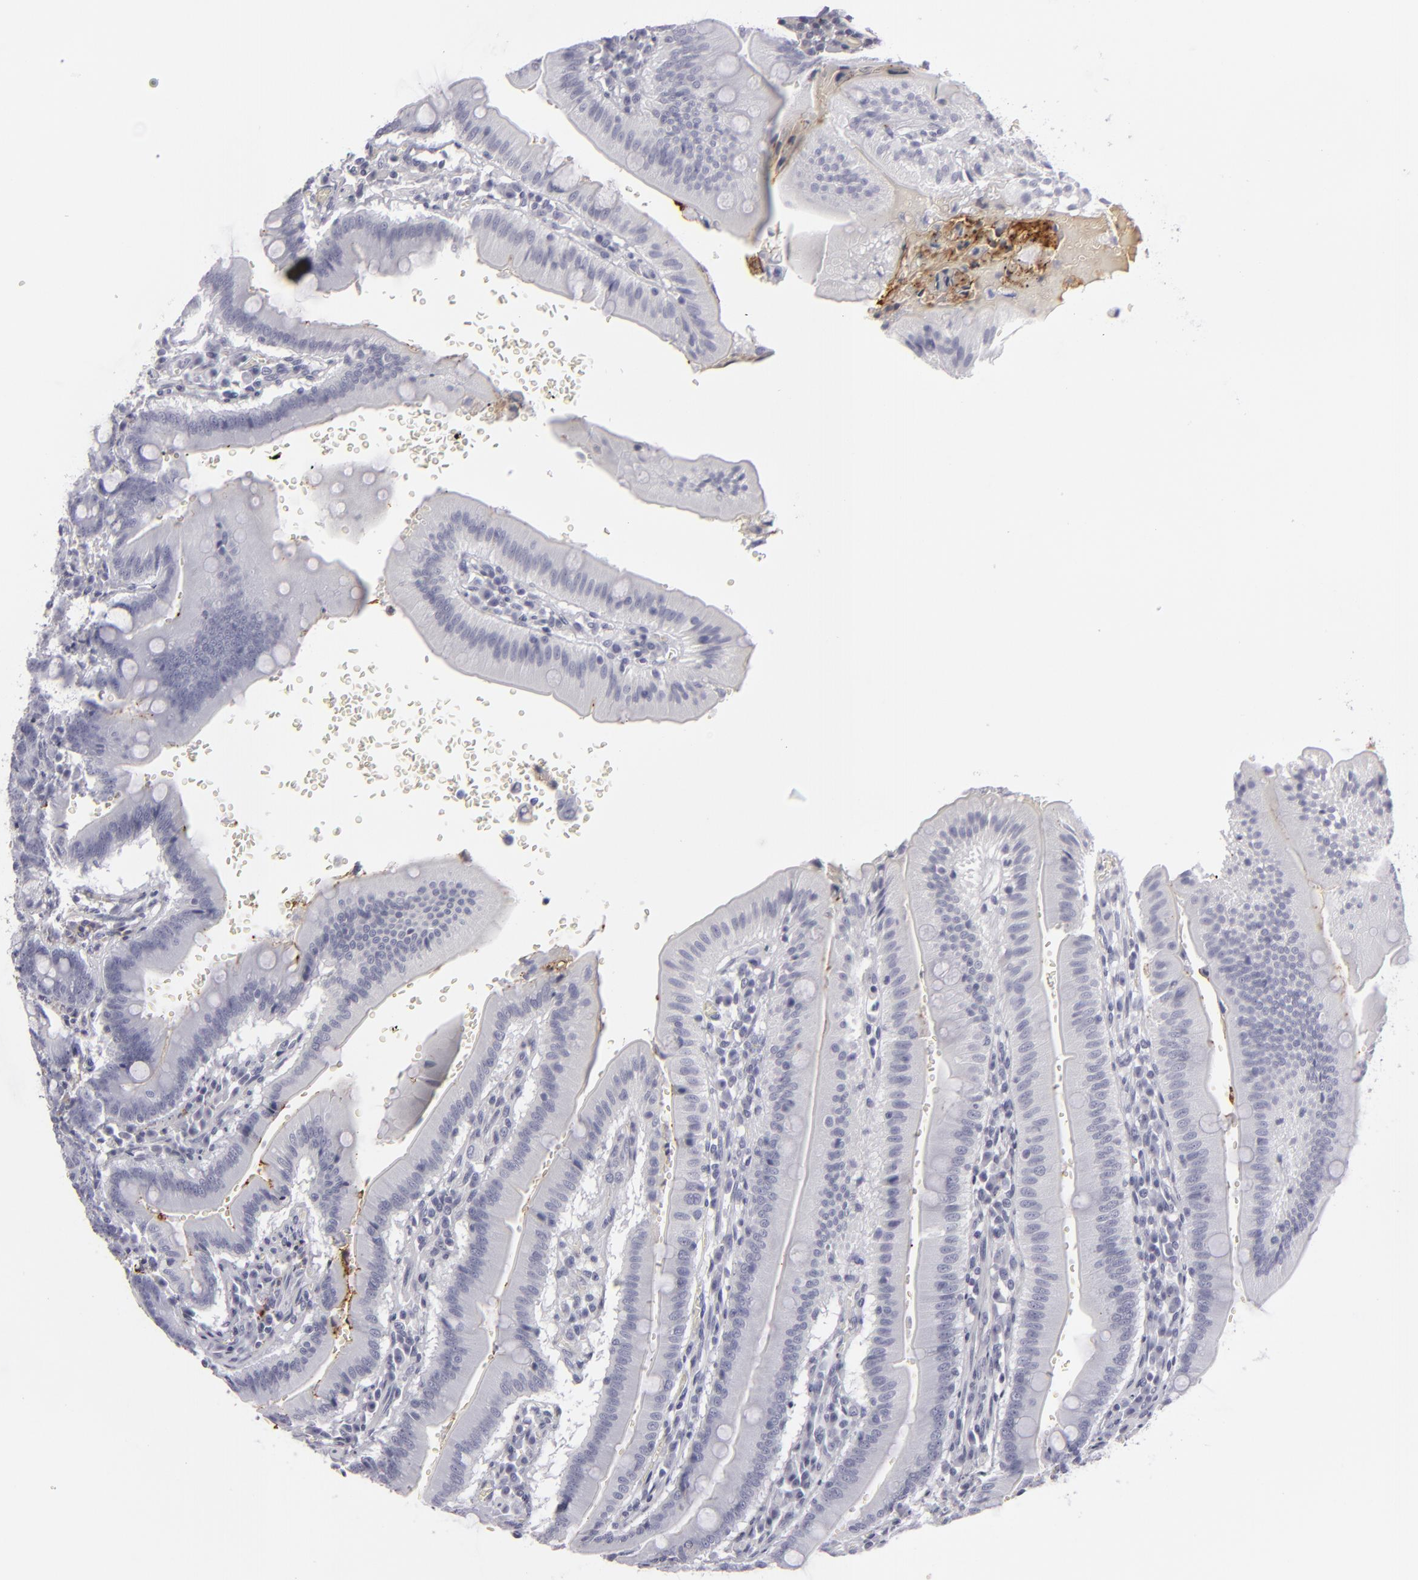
{"staining": {"intensity": "negative", "quantity": "none", "location": "none"}, "tissue": "small intestine", "cell_type": "Glandular cells", "image_type": "normal", "snomed": [{"axis": "morphology", "description": "Normal tissue, NOS"}, {"axis": "topography", "description": "Small intestine"}], "caption": "DAB (3,3'-diaminobenzidine) immunohistochemical staining of unremarkable small intestine shows no significant staining in glandular cells. (DAB (3,3'-diaminobenzidine) immunohistochemistry (IHC), high magnification).", "gene": "C9", "patient": {"sex": "male", "age": 71}}